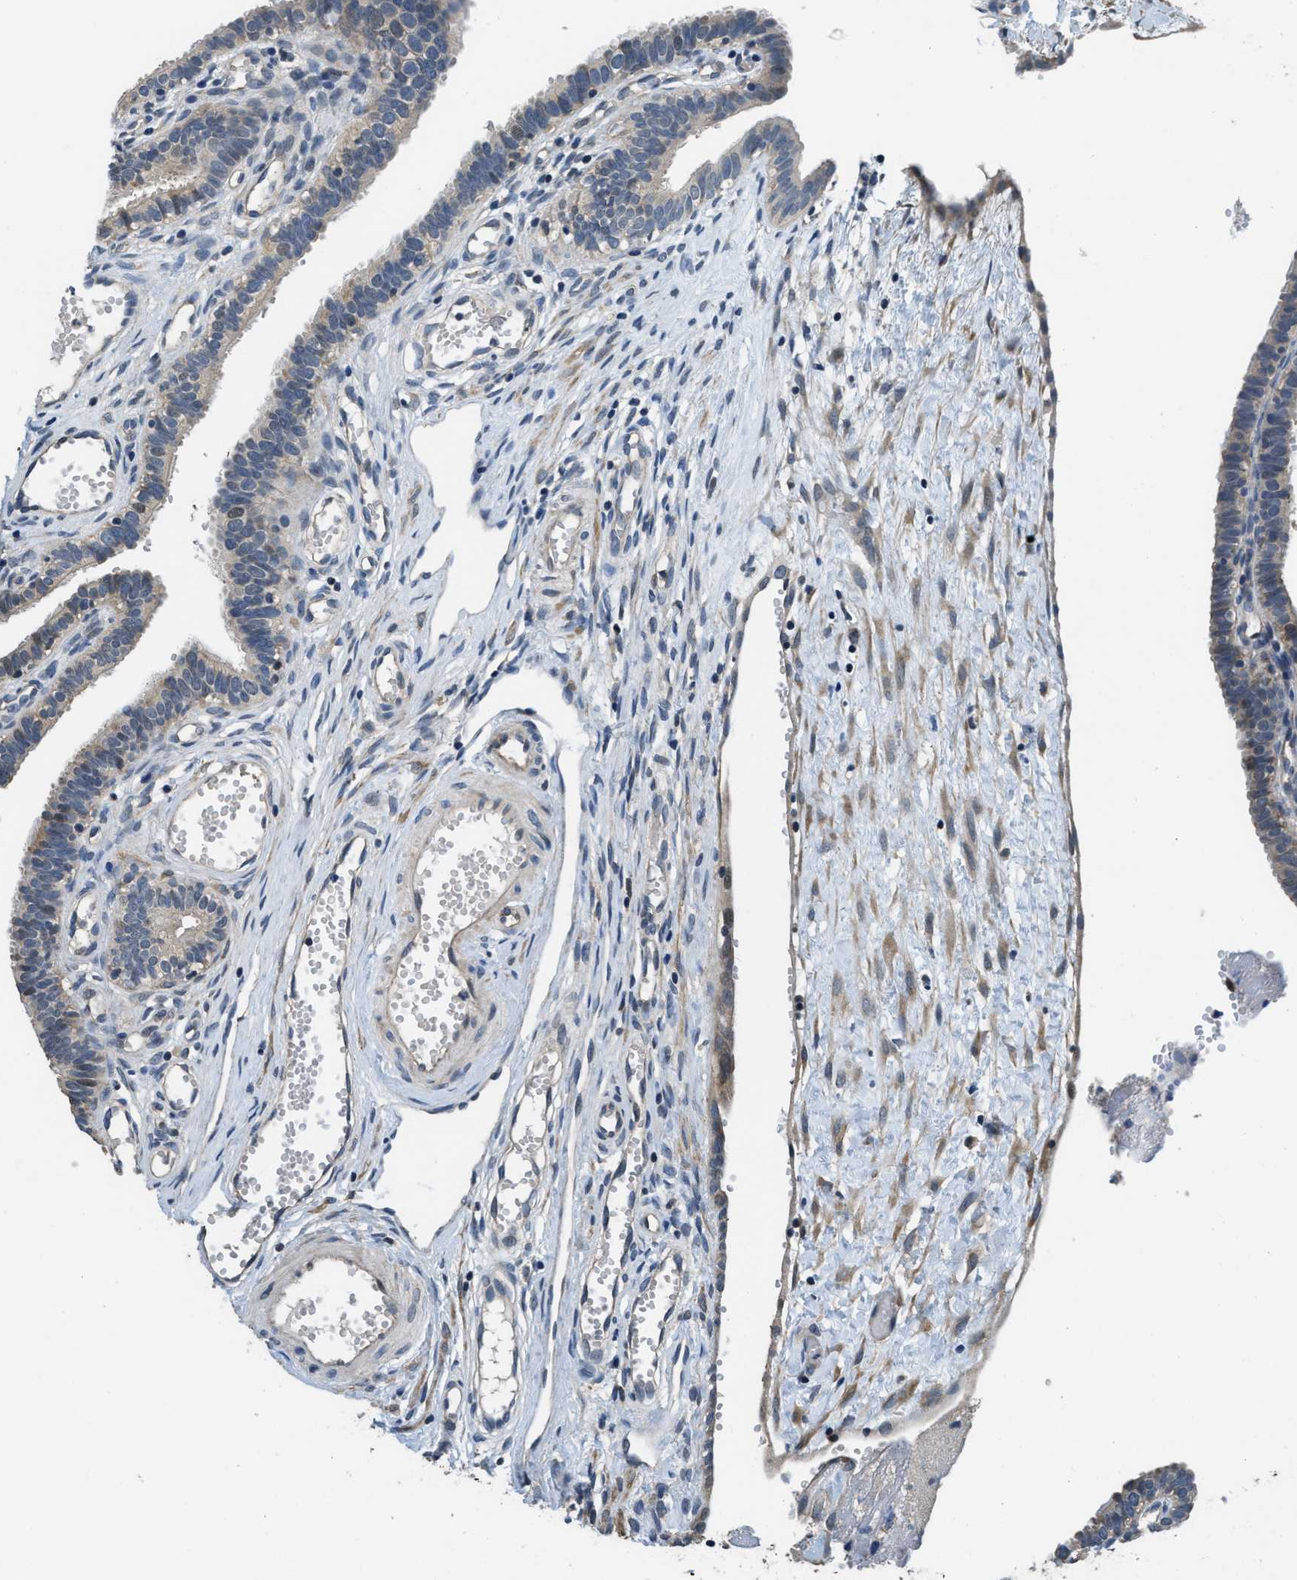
{"staining": {"intensity": "weak", "quantity": "<25%", "location": "cytoplasmic/membranous,nuclear"}, "tissue": "fallopian tube", "cell_type": "Glandular cells", "image_type": "normal", "snomed": [{"axis": "morphology", "description": "Normal tissue, NOS"}, {"axis": "topography", "description": "Fallopian tube"}, {"axis": "topography", "description": "Placenta"}], "caption": "A high-resolution micrograph shows IHC staining of normal fallopian tube, which demonstrates no significant staining in glandular cells.", "gene": "NAT1", "patient": {"sex": "female", "age": 34}}